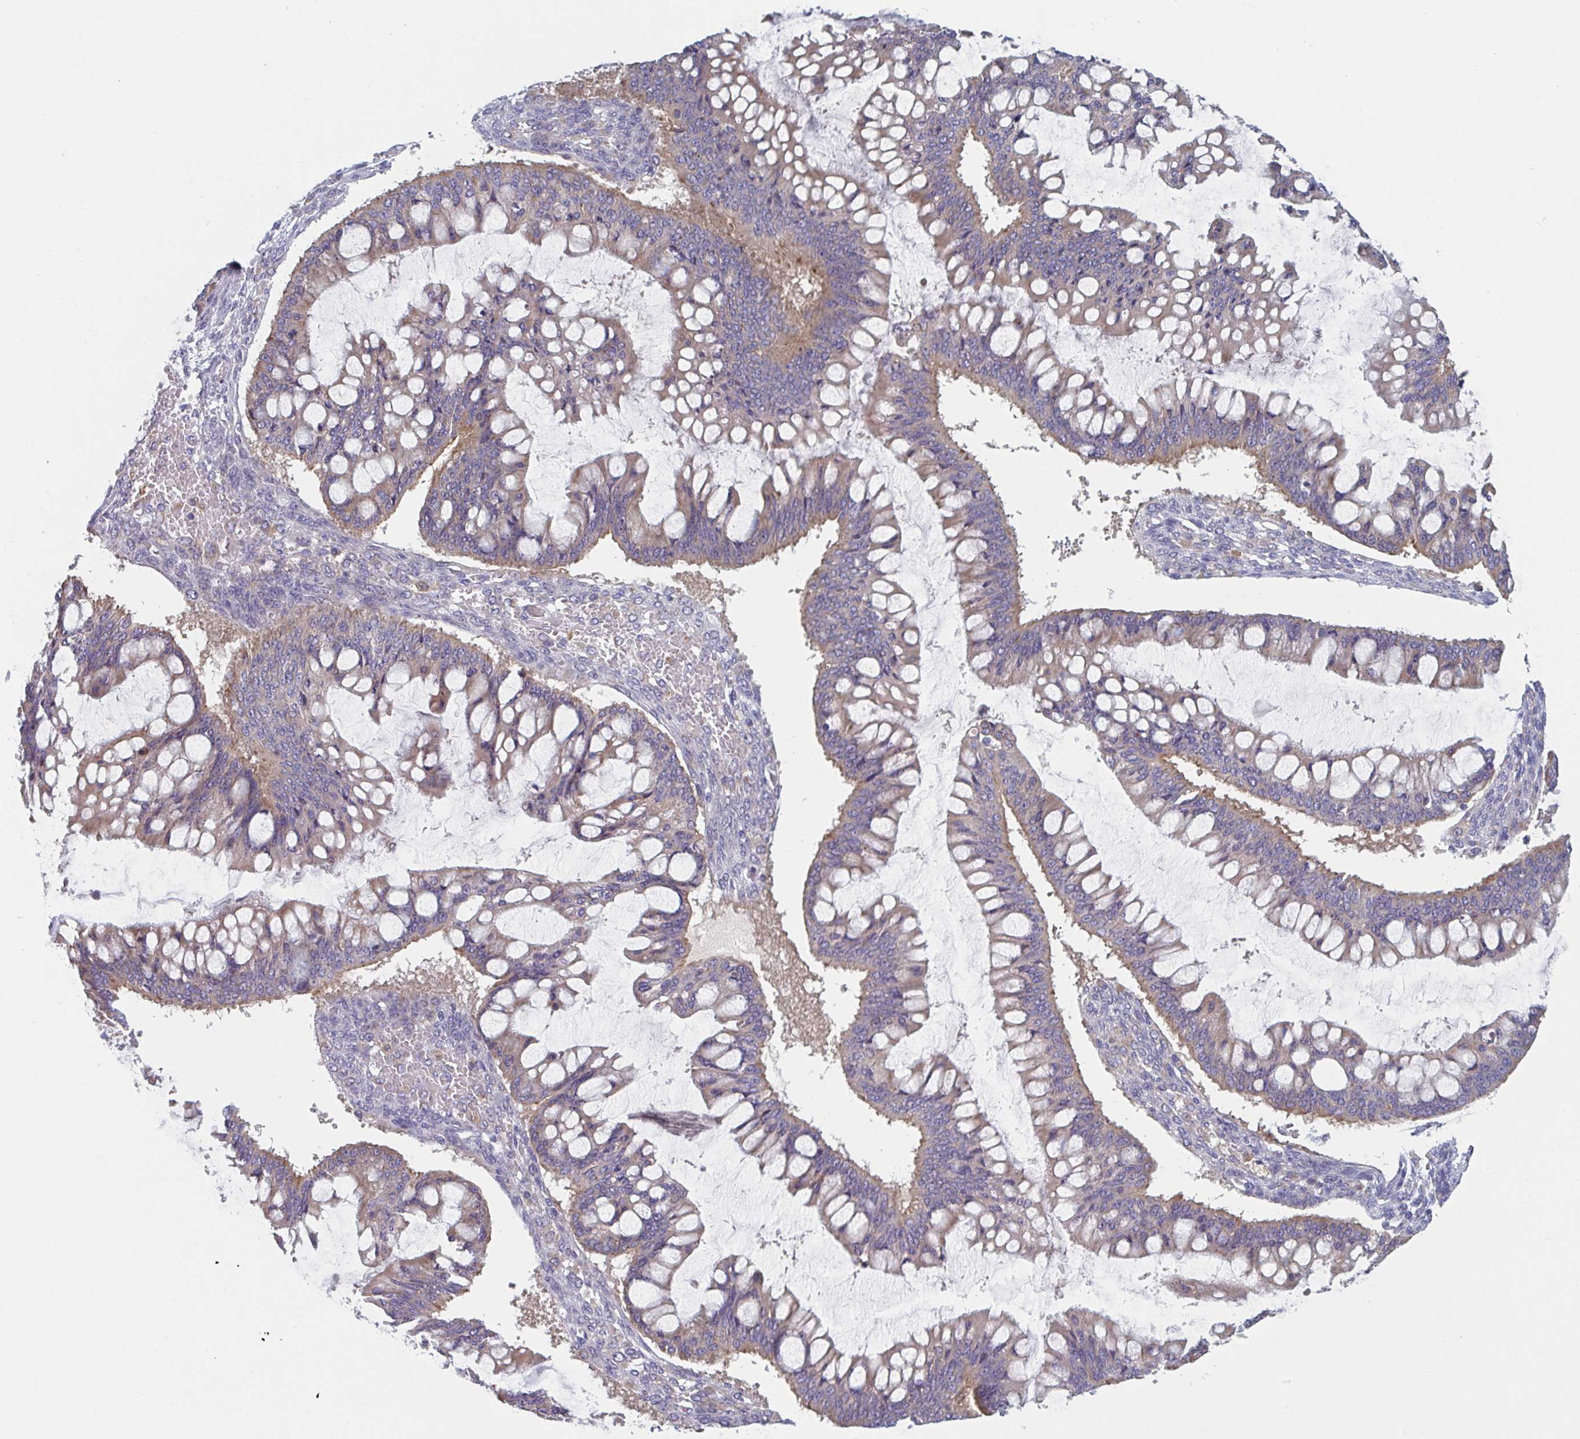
{"staining": {"intensity": "weak", "quantity": "25%-75%", "location": "cytoplasmic/membranous"}, "tissue": "ovarian cancer", "cell_type": "Tumor cells", "image_type": "cancer", "snomed": [{"axis": "morphology", "description": "Cystadenocarcinoma, mucinous, NOS"}, {"axis": "topography", "description": "Ovary"}], "caption": "Immunohistochemical staining of mucinous cystadenocarcinoma (ovarian) exhibits low levels of weak cytoplasmic/membranous protein staining in approximately 25%-75% of tumor cells.", "gene": "NIPSNAP1", "patient": {"sex": "female", "age": 73}}